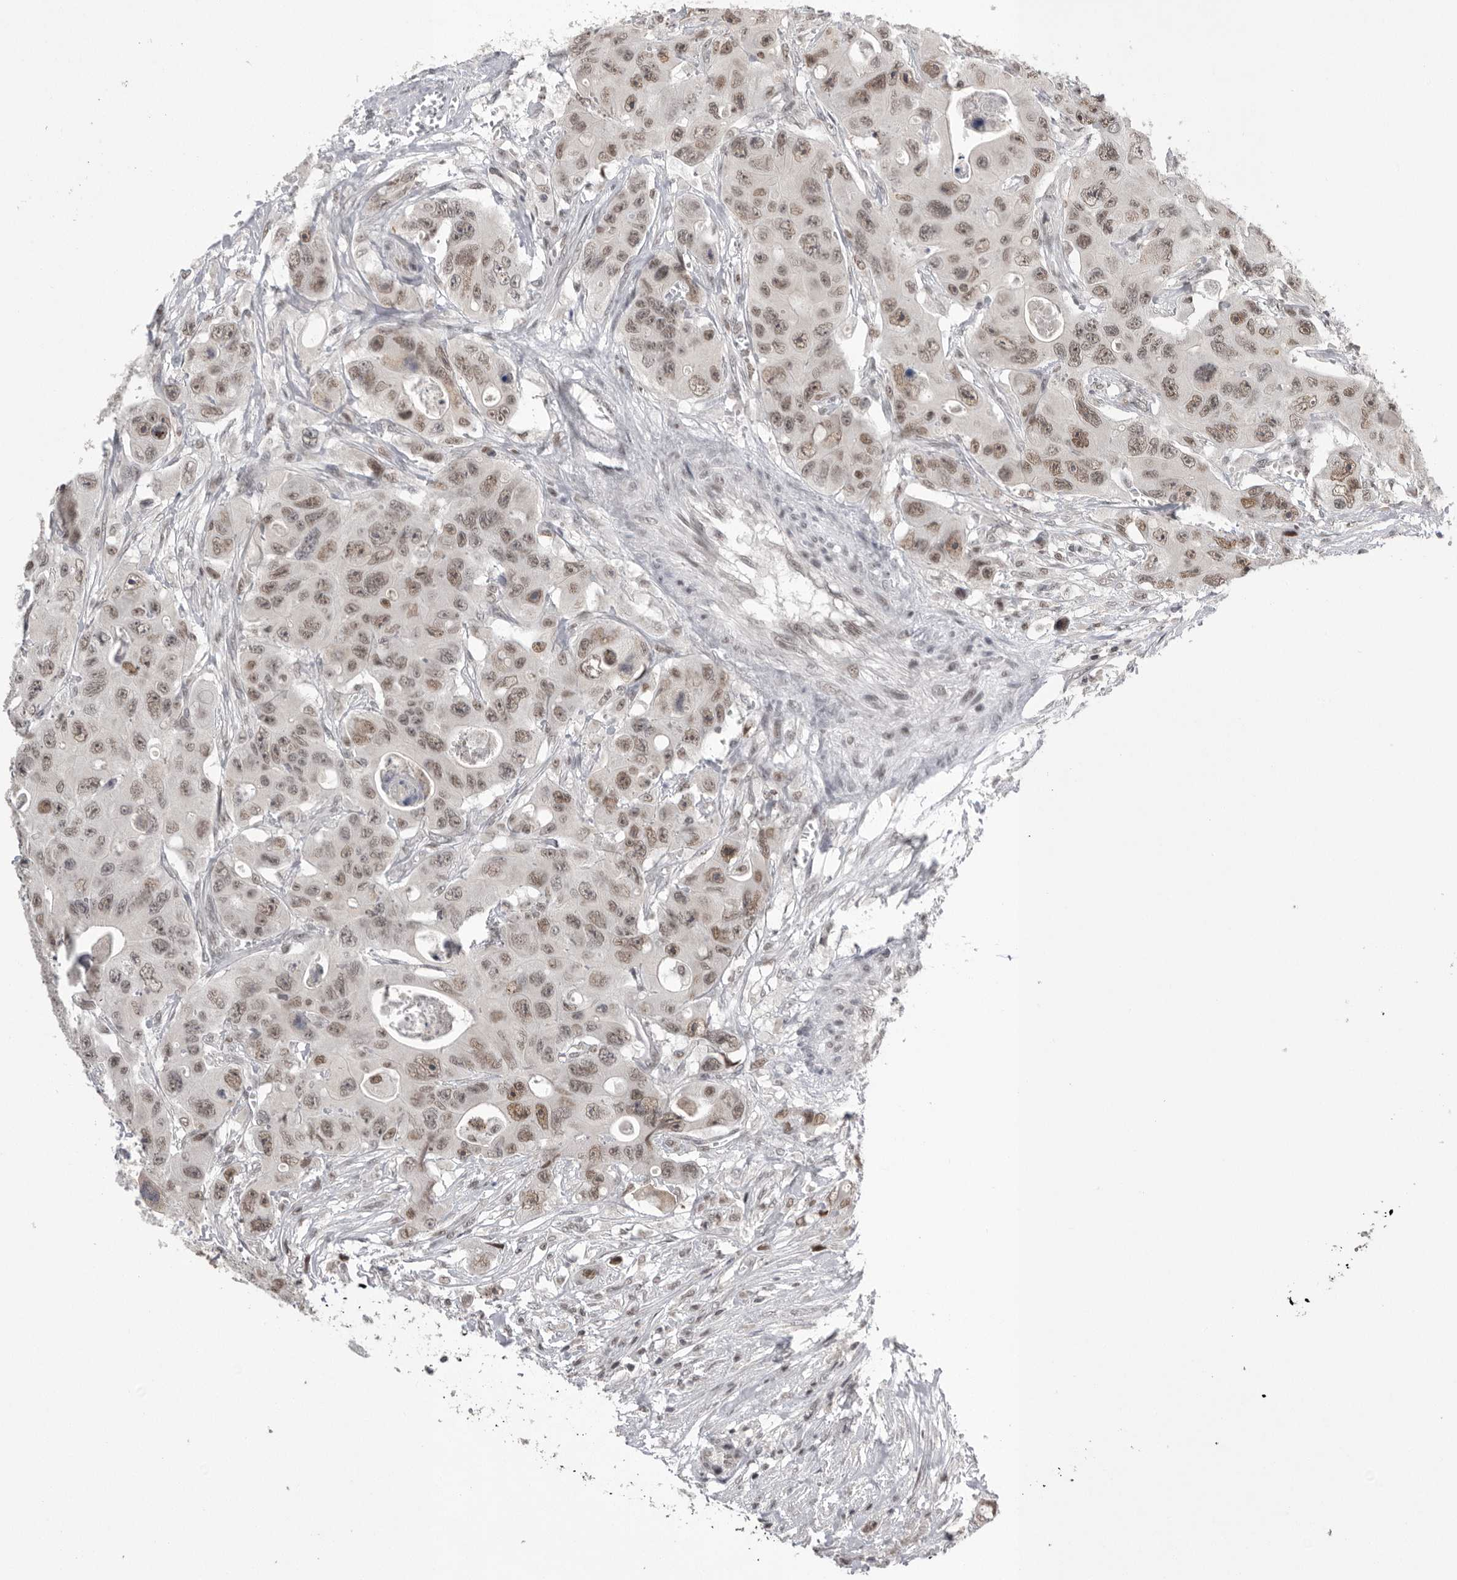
{"staining": {"intensity": "moderate", "quantity": ">75%", "location": "nuclear"}, "tissue": "colorectal cancer", "cell_type": "Tumor cells", "image_type": "cancer", "snomed": [{"axis": "morphology", "description": "Adenocarcinoma, NOS"}, {"axis": "topography", "description": "Colon"}], "caption": "A brown stain highlights moderate nuclear positivity of a protein in colorectal adenocarcinoma tumor cells.", "gene": "POU5F1", "patient": {"sex": "female", "age": 46}}